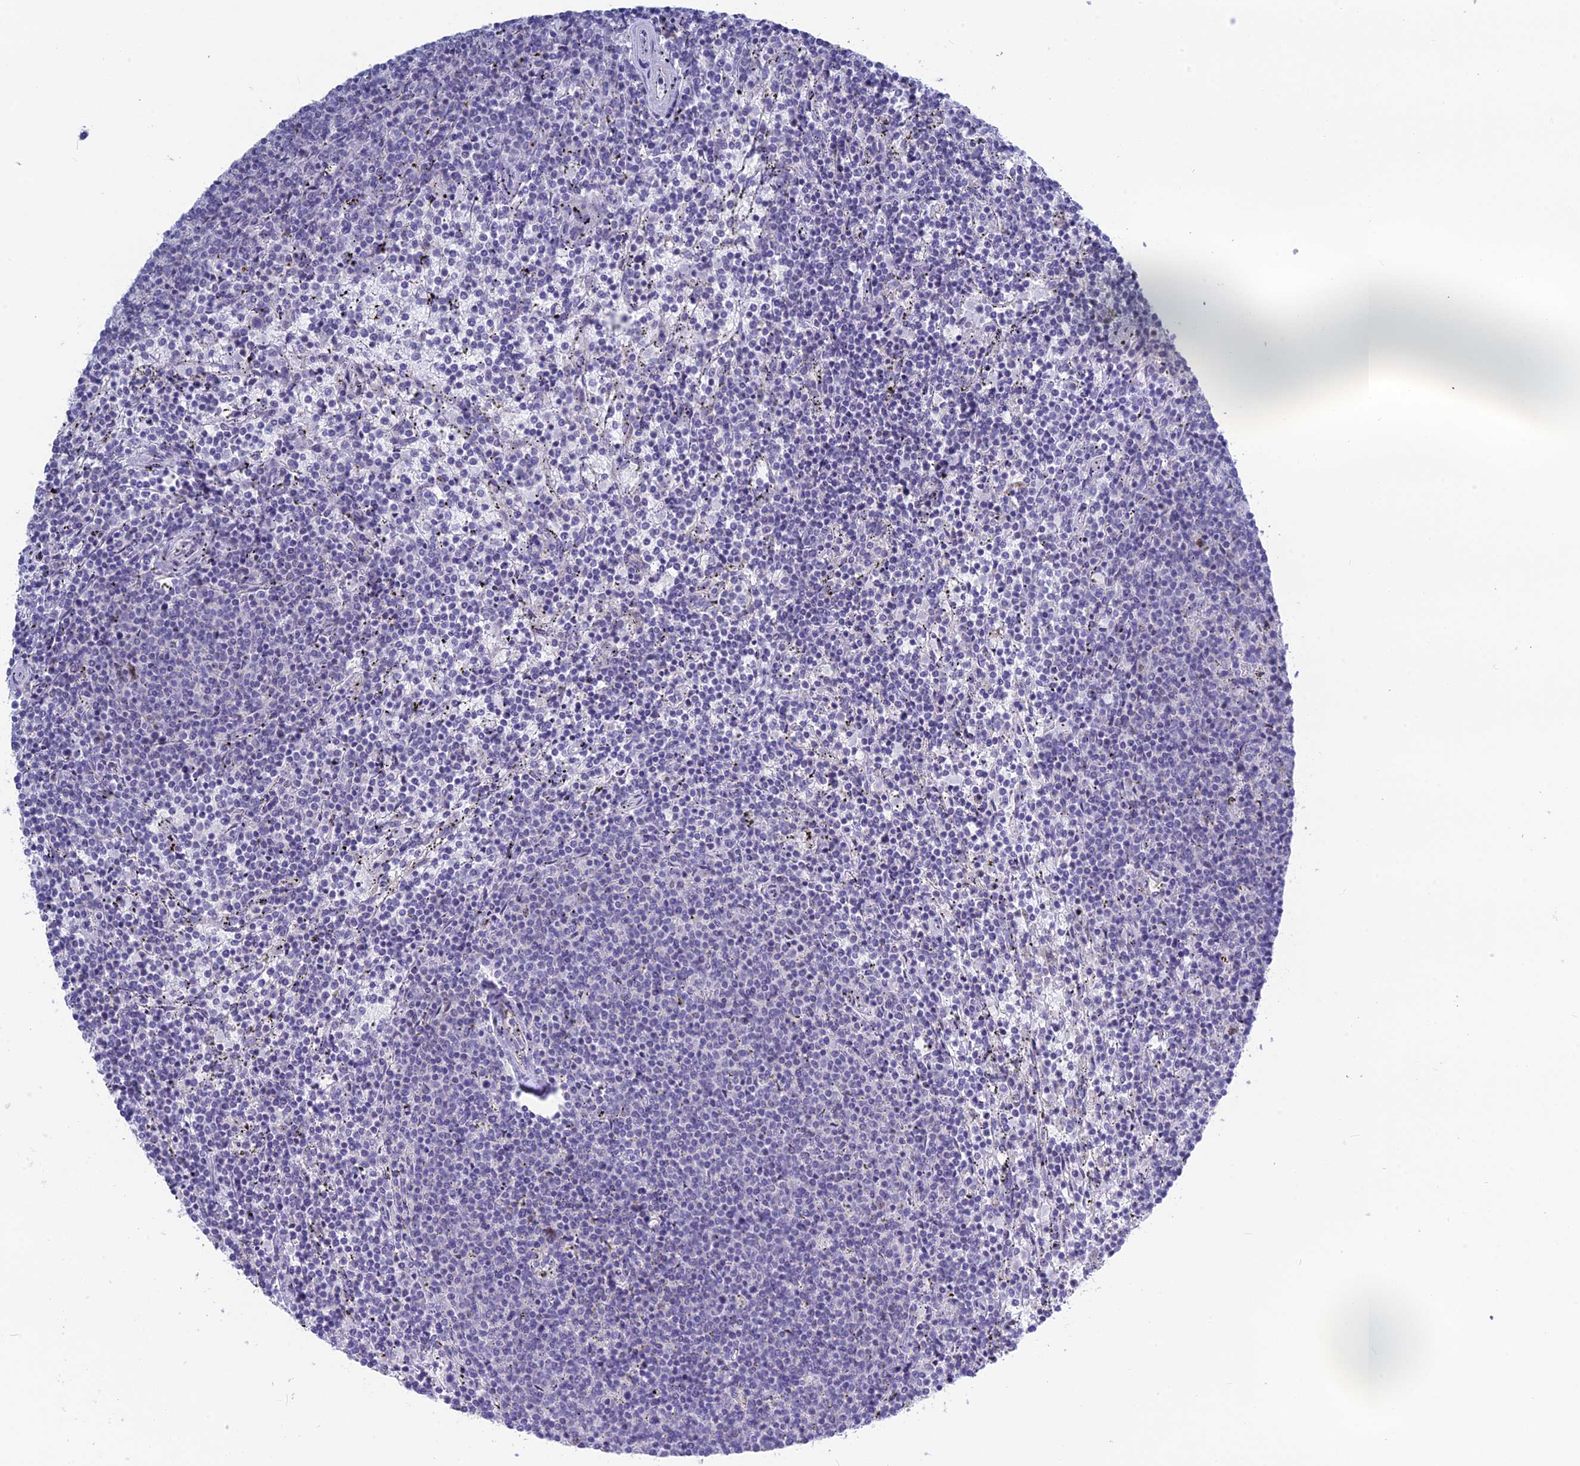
{"staining": {"intensity": "negative", "quantity": "none", "location": "none"}, "tissue": "lymphoma", "cell_type": "Tumor cells", "image_type": "cancer", "snomed": [{"axis": "morphology", "description": "Malignant lymphoma, non-Hodgkin's type, Low grade"}, {"axis": "topography", "description": "Spleen"}], "caption": "This is an IHC photomicrograph of human lymphoma. There is no expression in tumor cells.", "gene": "SNTN", "patient": {"sex": "female", "age": 50}}